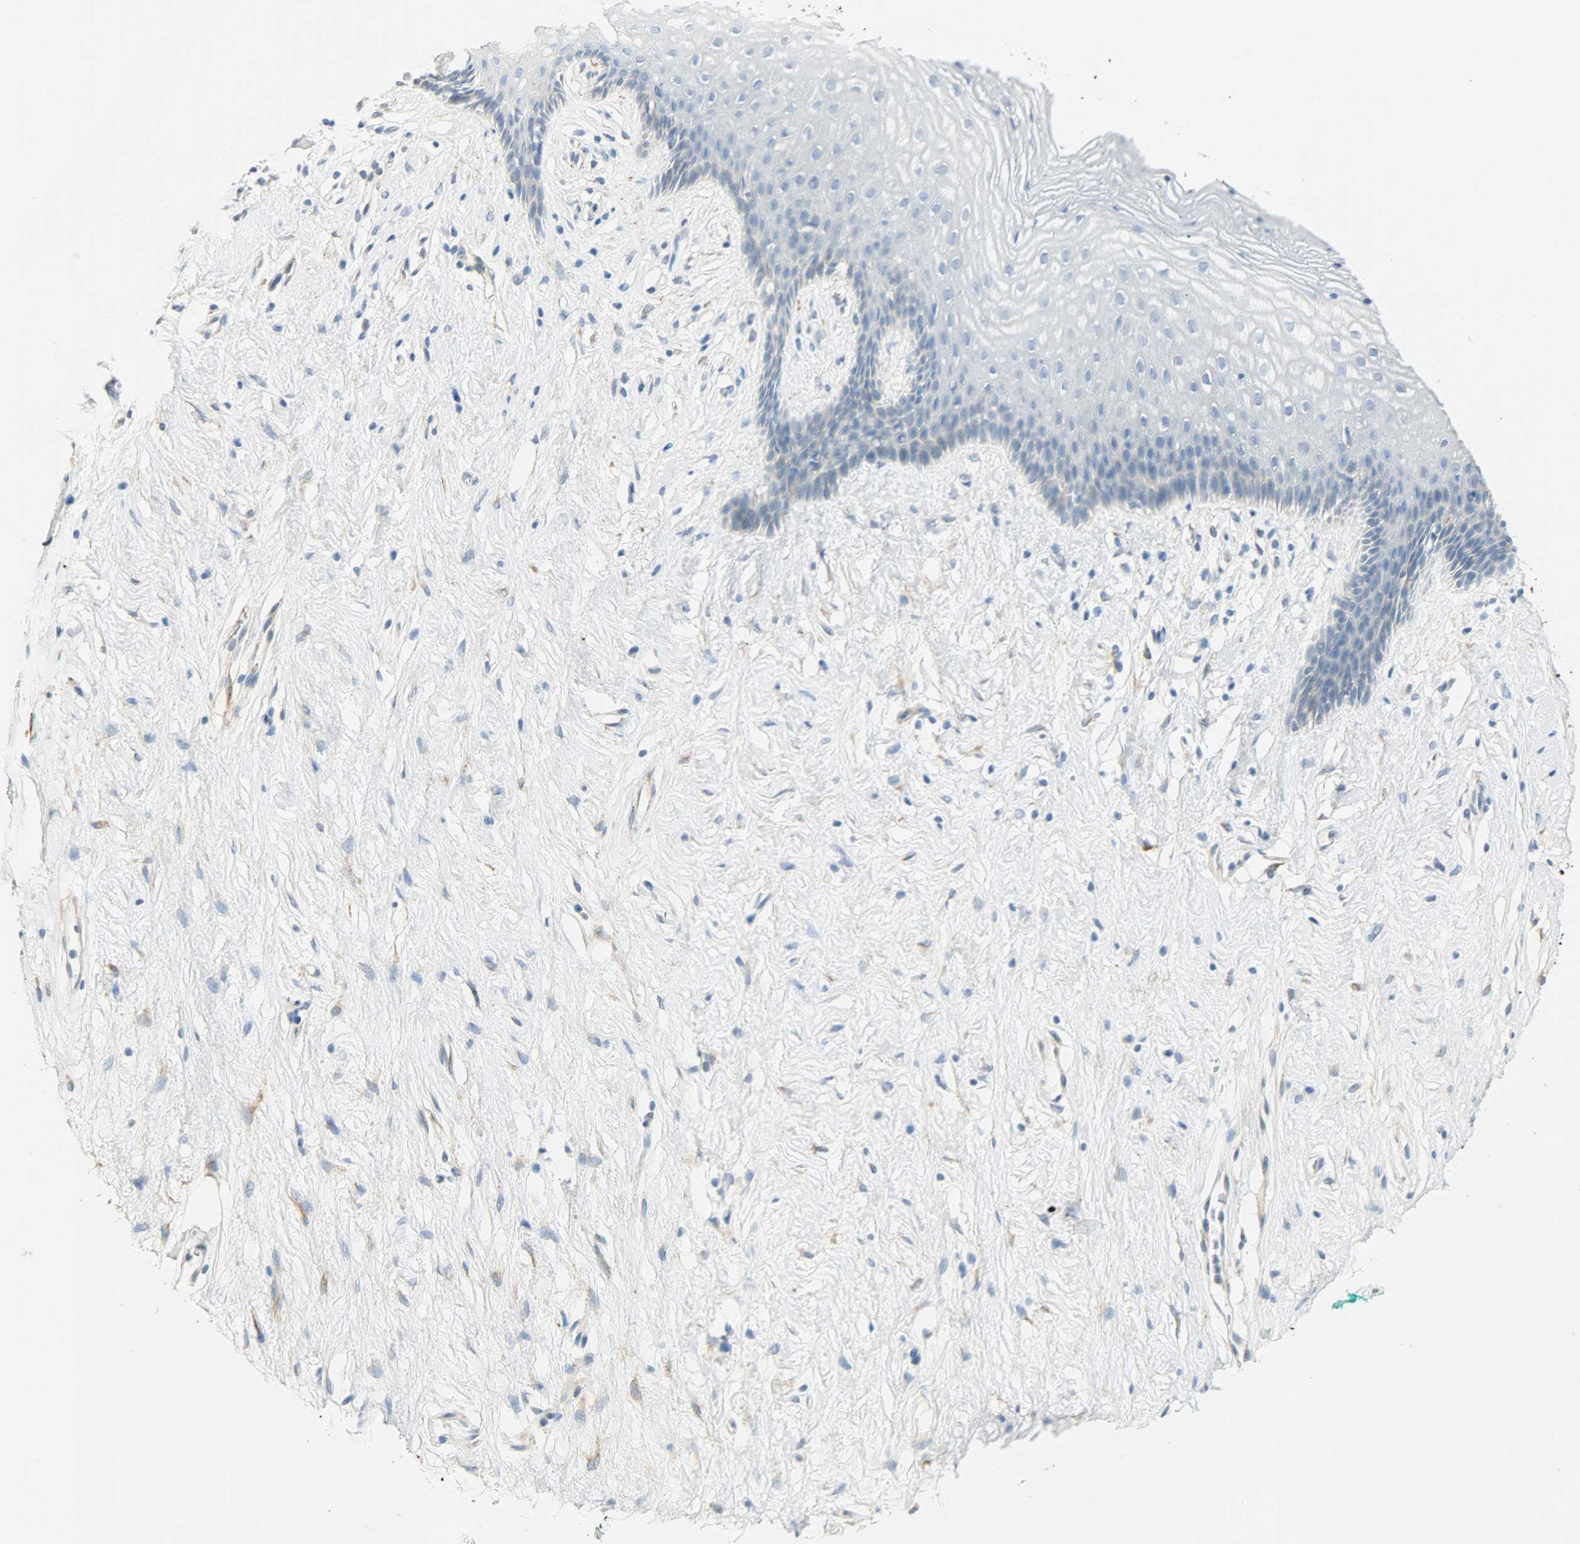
{"staining": {"intensity": "negative", "quantity": "none", "location": "none"}, "tissue": "vagina", "cell_type": "Squamous epithelial cells", "image_type": "normal", "snomed": [{"axis": "morphology", "description": "Normal tissue, NOS"}, {"axis": "topography", "description": "Vagina"}], "caption": "Micrograph shows no protein positivity in squamous epithelial cells of benign vagina. (Brightfield microscopy of DAB immunohistochemistry (IHC) at high magnification).", "gene": "PKD2", "patient": {"sex": "female", "age": 44}}